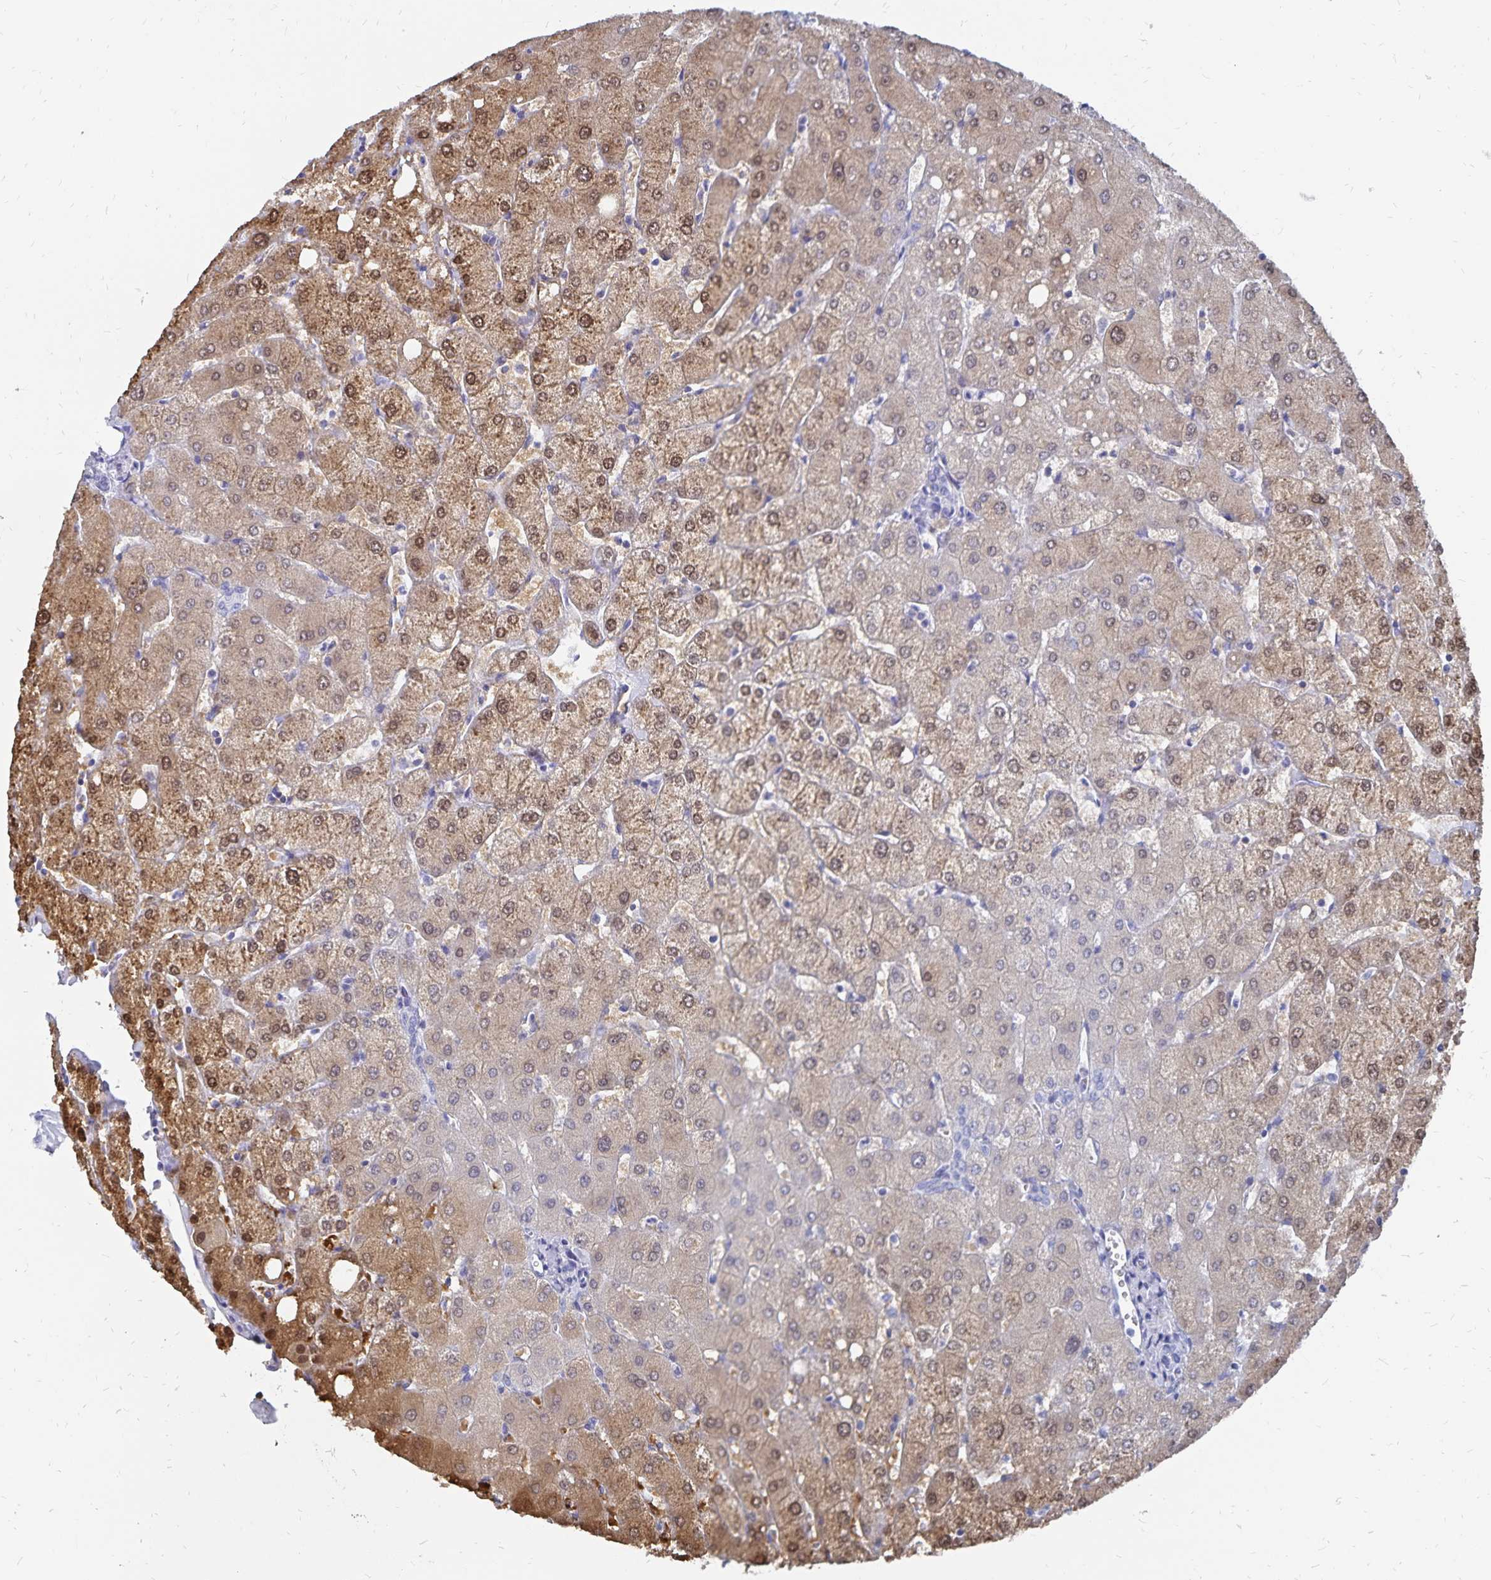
{"staining": {"intensity": "negative", "quantity": "none", "location": "none"}, "tissue": "liver", "cell_type": "Cholangiocytes", "image_type": "normal", "snomed": [{"axis": "morphology", "description": "Normal tissue, NOS"}, {"axis": "topography", "description": "Liver"}], "caption": "Cholangiocytes are negative for protein expression in benign human liver. Nuclei are stained in blue.", "gene": "ADH1A", "patient": {"sex": "female", "age": 54}}